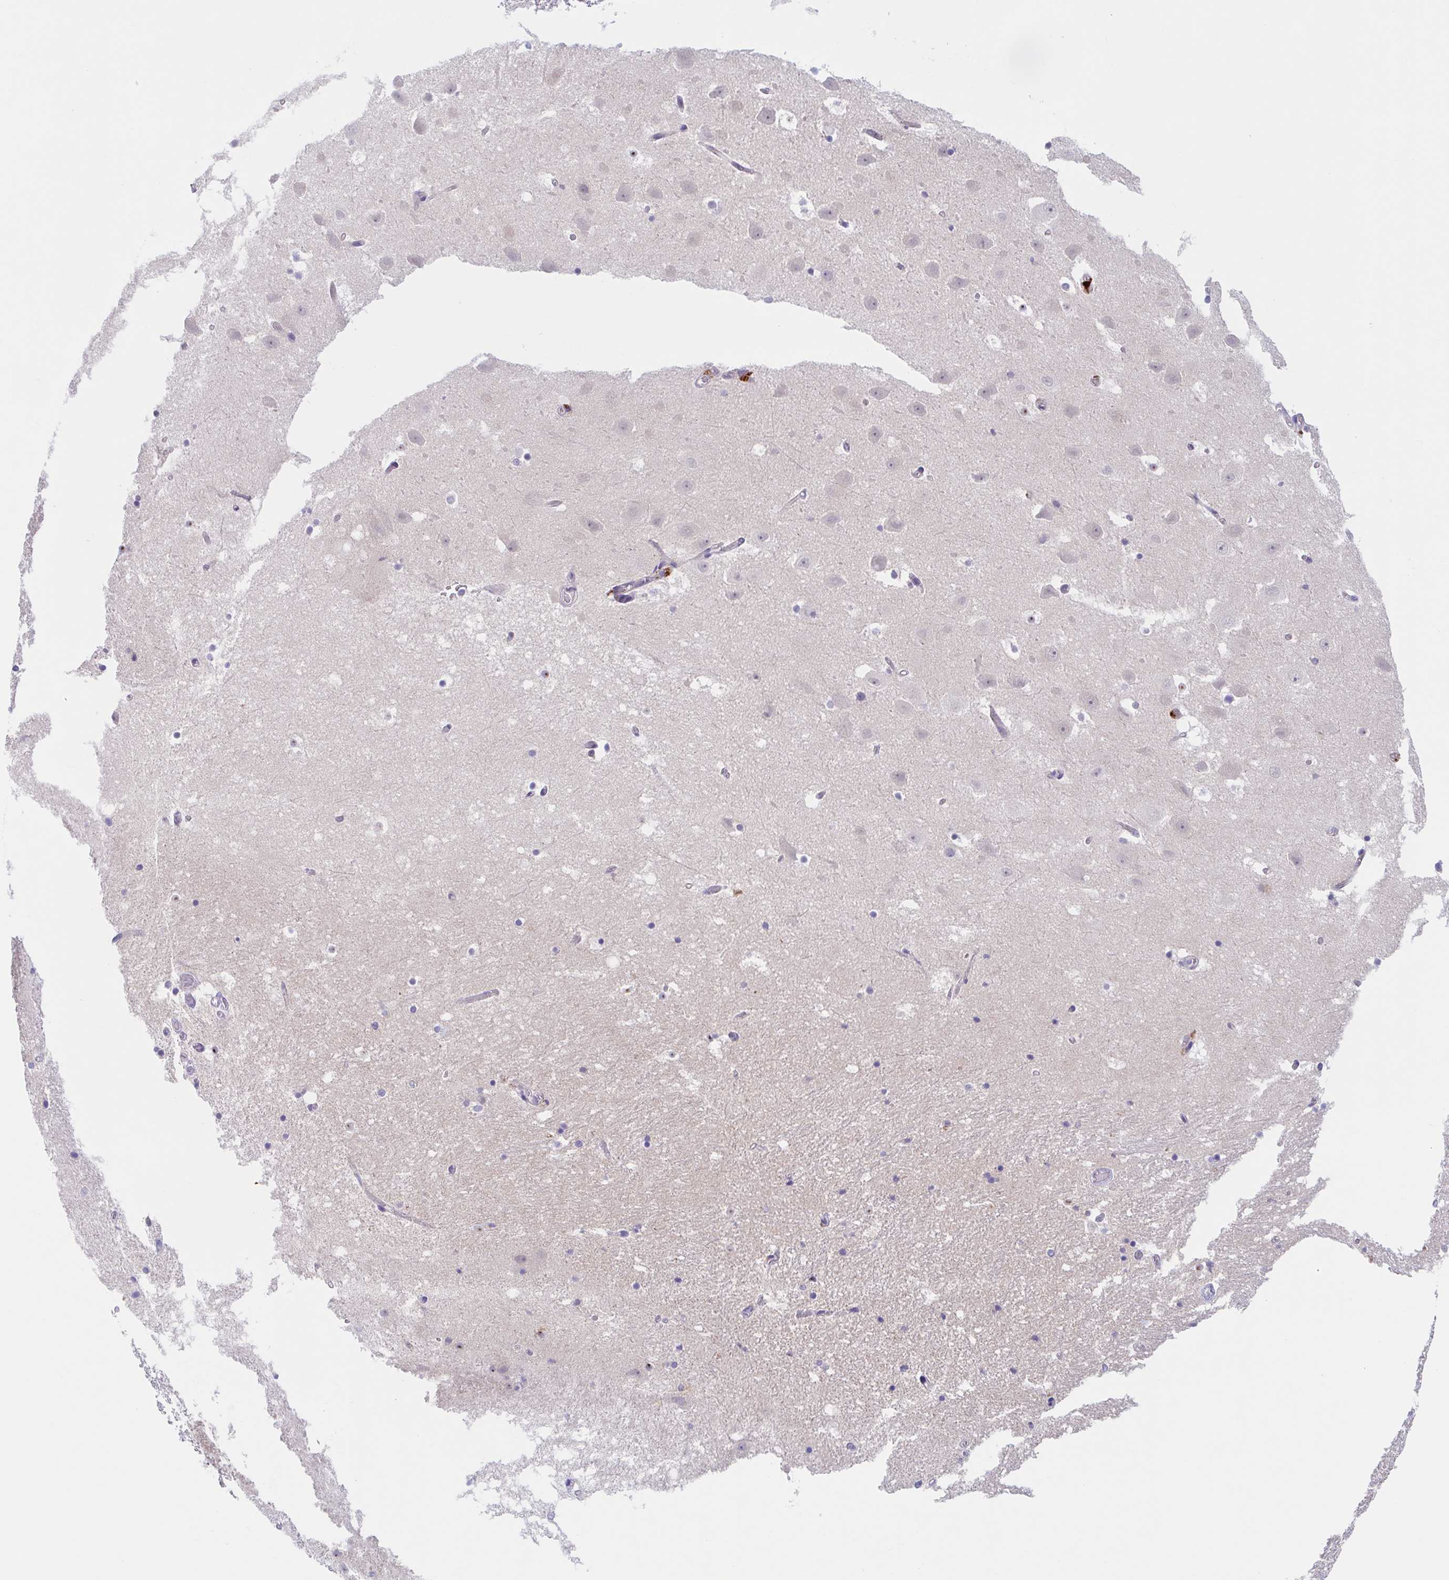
{"staining": {"intensity": "negative", "quantity": "none", "location": "none"}, "tissue": "hippocampus", "cell_type": "Glial cells", "image_type": "normal", "snomed": [{"axis": "morphology", "description": "Normal tissue, NOS"}, {"axis": "topography", "description": "Hippocampus"}], "caption": "Micrograph shows no protein staining in glial cells of unremarkable hippocampus.", "gene": "TMEM86A", "patient": {"sex": "female", "age": 52}}